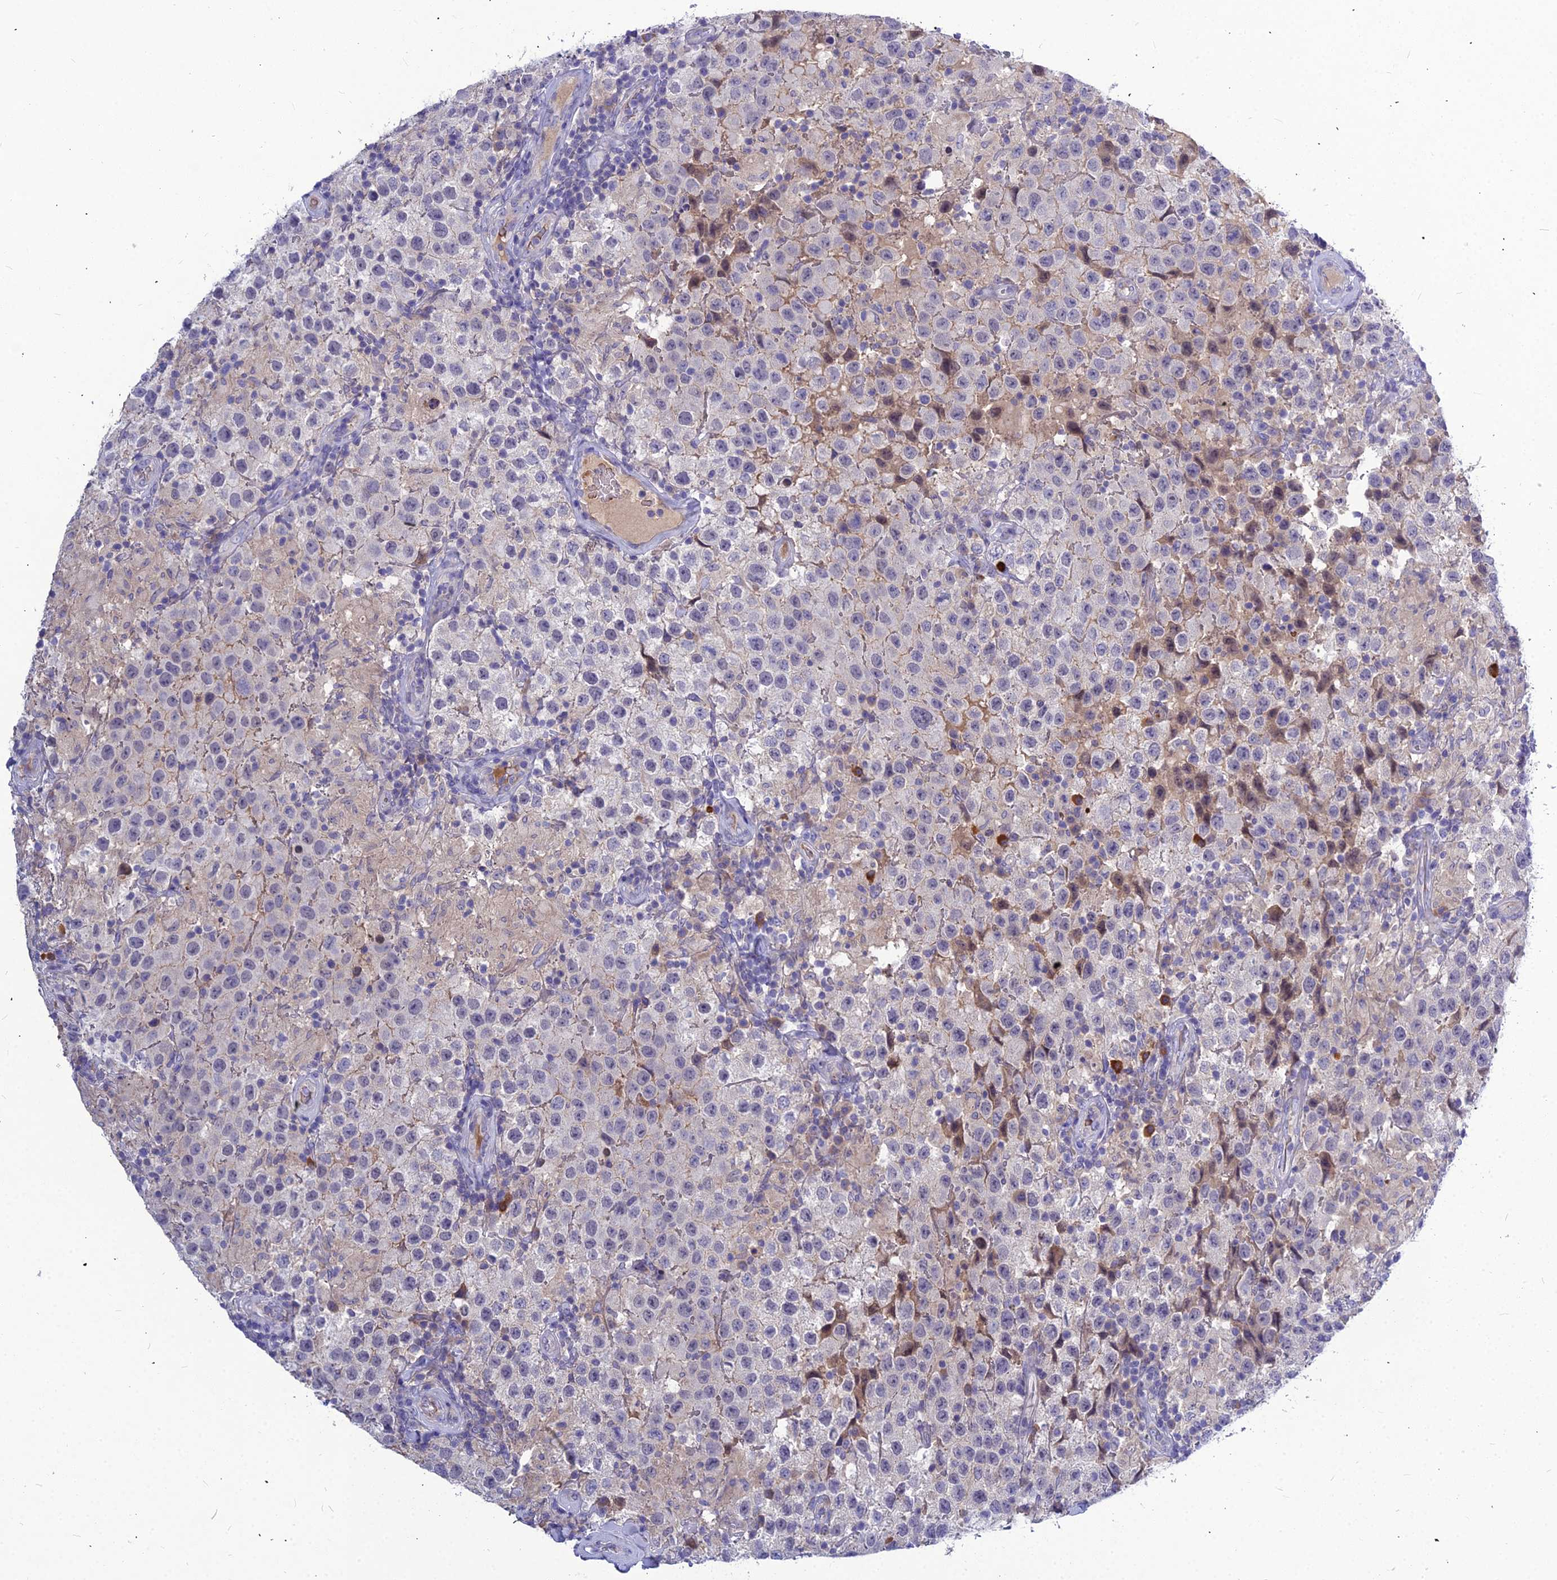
{"staining": {"intensity": "negative", "quantity": "none", "location": "none"}, "tissue": "testis cancer", "cell_type": "Tumor cells", "image_type": "cancer", "snomed": [{"axis": "morphology", "description": "Seminoma, NOS"}, {"axis": "morphology", "description": "Carcinoma, Embryonal, NOS"}, {"axis": "topography", "description": "Testis"}], "caption": "High power microscopy histopathology image of an IHC micrograph of testis cancer, revealing no significant staining in tumor cells.", "gene": "DMRTA1", "patient": {"sex": "male", "age": 41}}